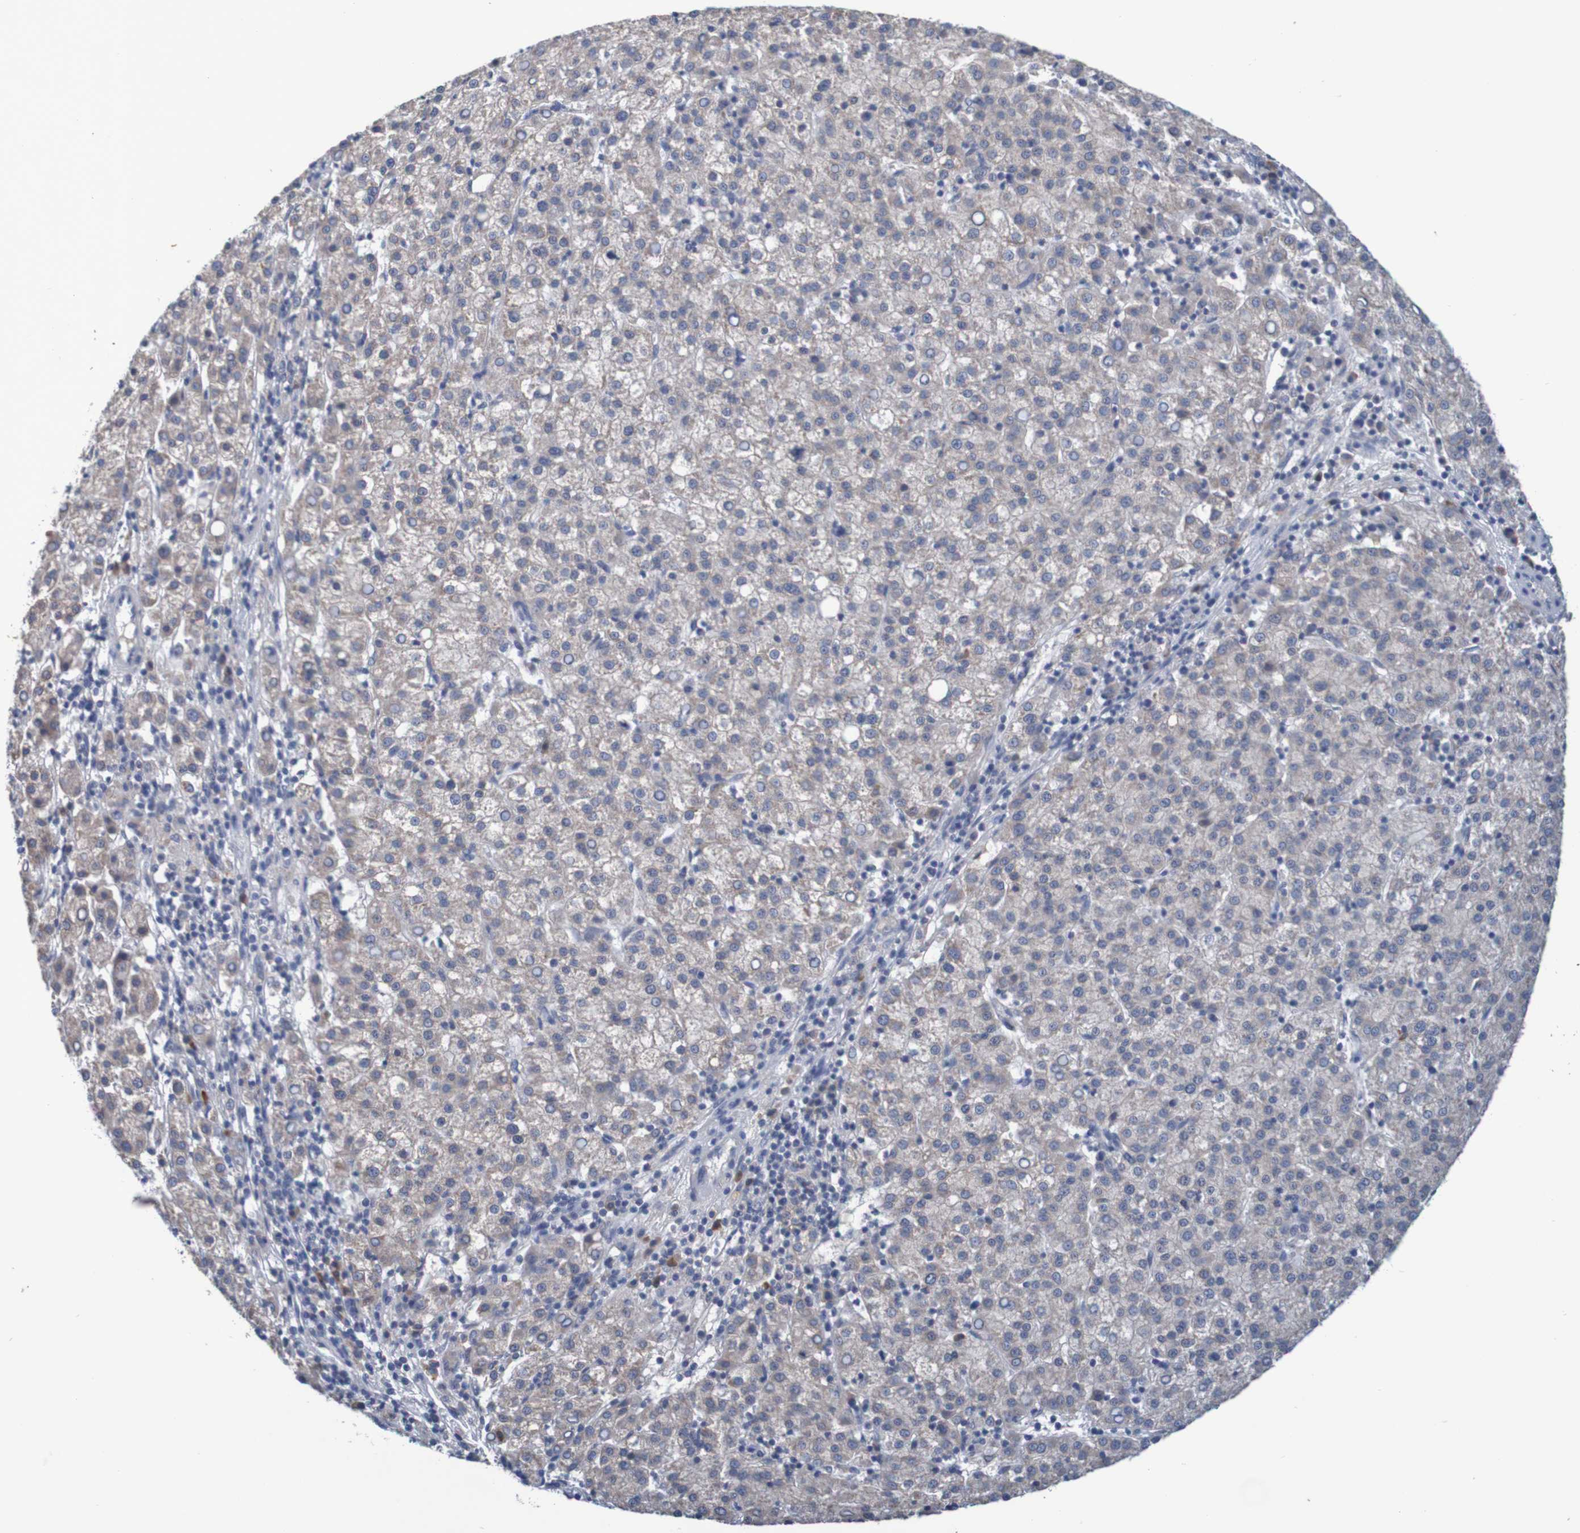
{"staining": {"intensity": "weak", "quantity": "<25%", "location": "cytoplasmic/membranous"}, "tissue": "liver cancer", "cell_type": "Tumor cells", "image_type": "cancer", "snomed": [{"axis": "morphology", "description": "Carcinoma, Hepatocellular, NOS"}, {"axis": "topography", "description": "Liver"}], "caption": "This micrograph is of liver hepatocellular carcinoma stained with immunohistochemistry (IHC) to label a protein in brown with the nuclei are counter-stained blue. There is no expression in tumor cells. Brightfield microscopy of immunohistochemistry stained with DAB (3,3'-diaminobenzidine) (brown) and hematoxylin (blue), captured at high magnification.", "gene": "LTA", "patient": {"sex": "female", "age": 58}}